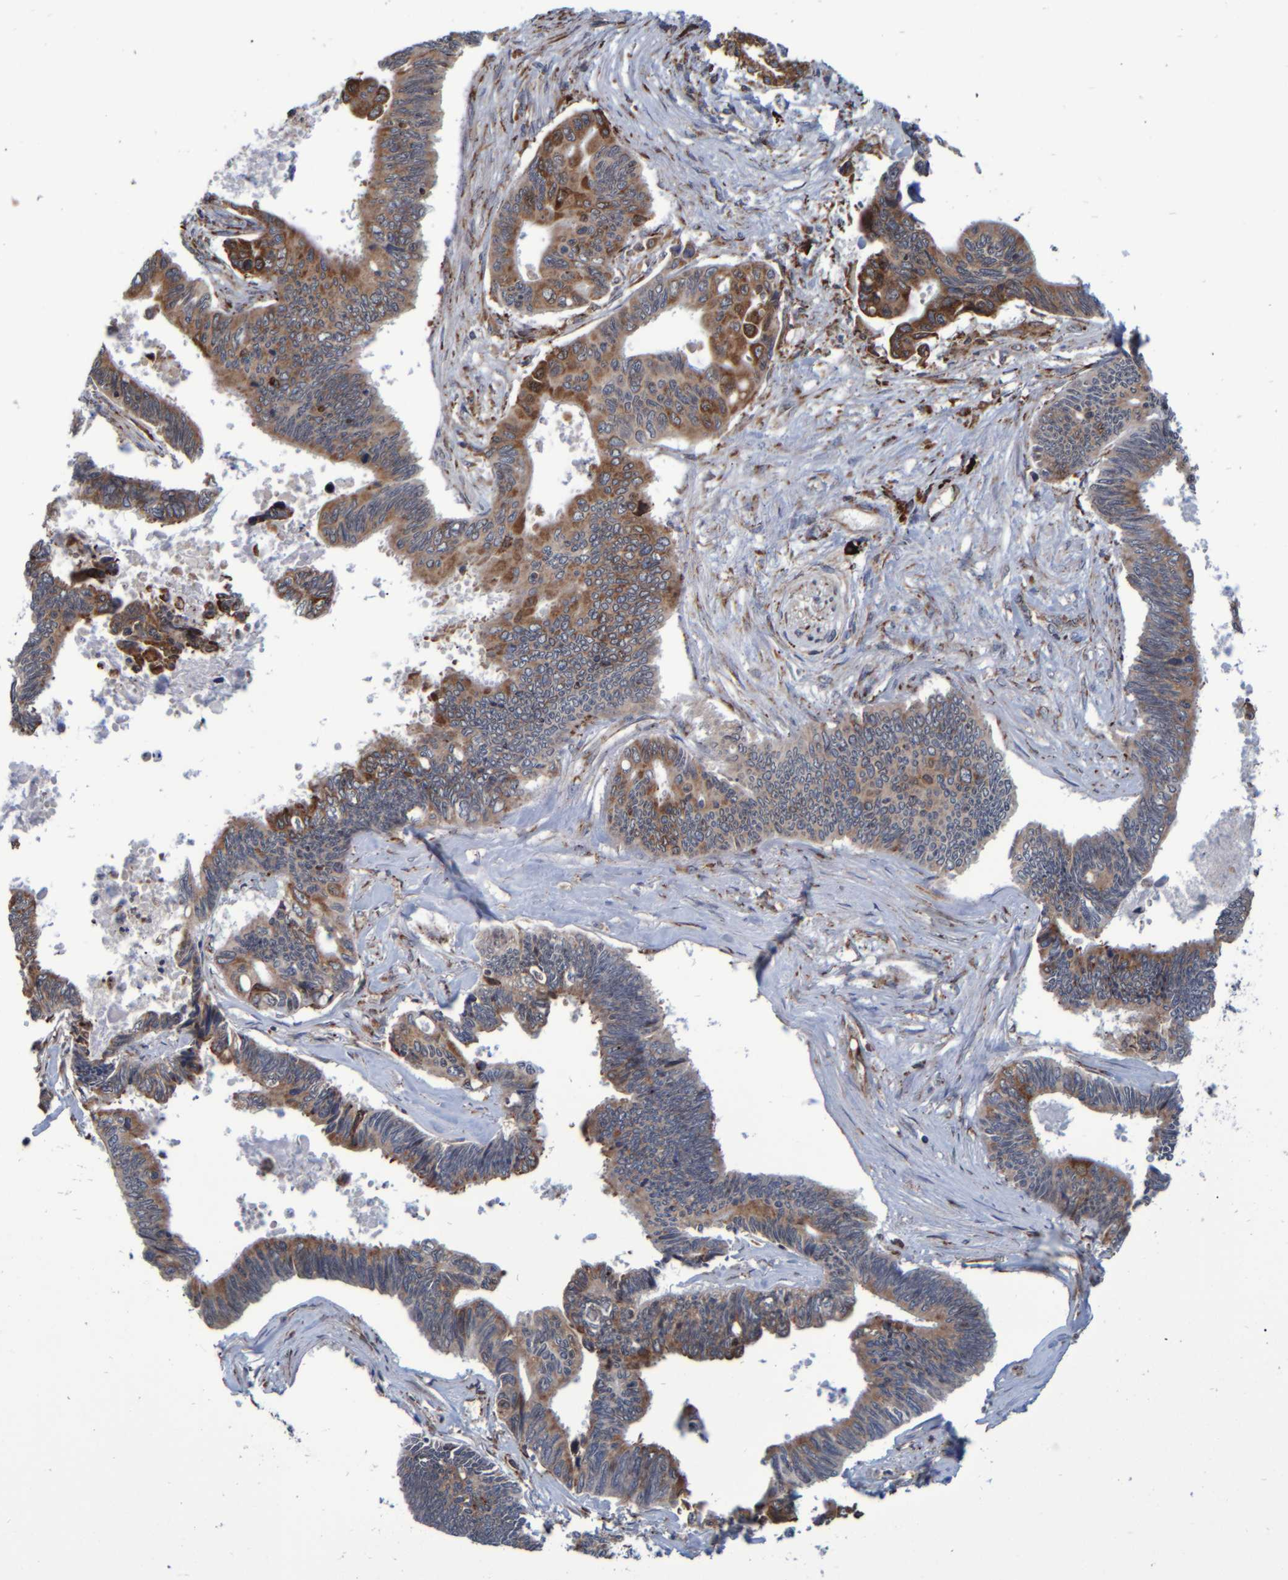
{"staining": {"intensity": "moderate", "quantity": ">75%", "location": "cytoplasmic/membranous"}, "tissue": "pancreatic cancer", "cell_type": "Tumor cells", "image_type": "cancer", "snomed": [{"axis": "morphology", "description": "Adenocarcinoma, NOS"}, {"axis": "topography", "description": "Pancreas"}], "caption": "A brown stain shows moderate cytoplasmic/membranous staining of a protein in pancreatic cancer (adenocarcinoma) tumor cells.", "gene": "SPAG5", "patient": {"sex": "female", "age": 70}}